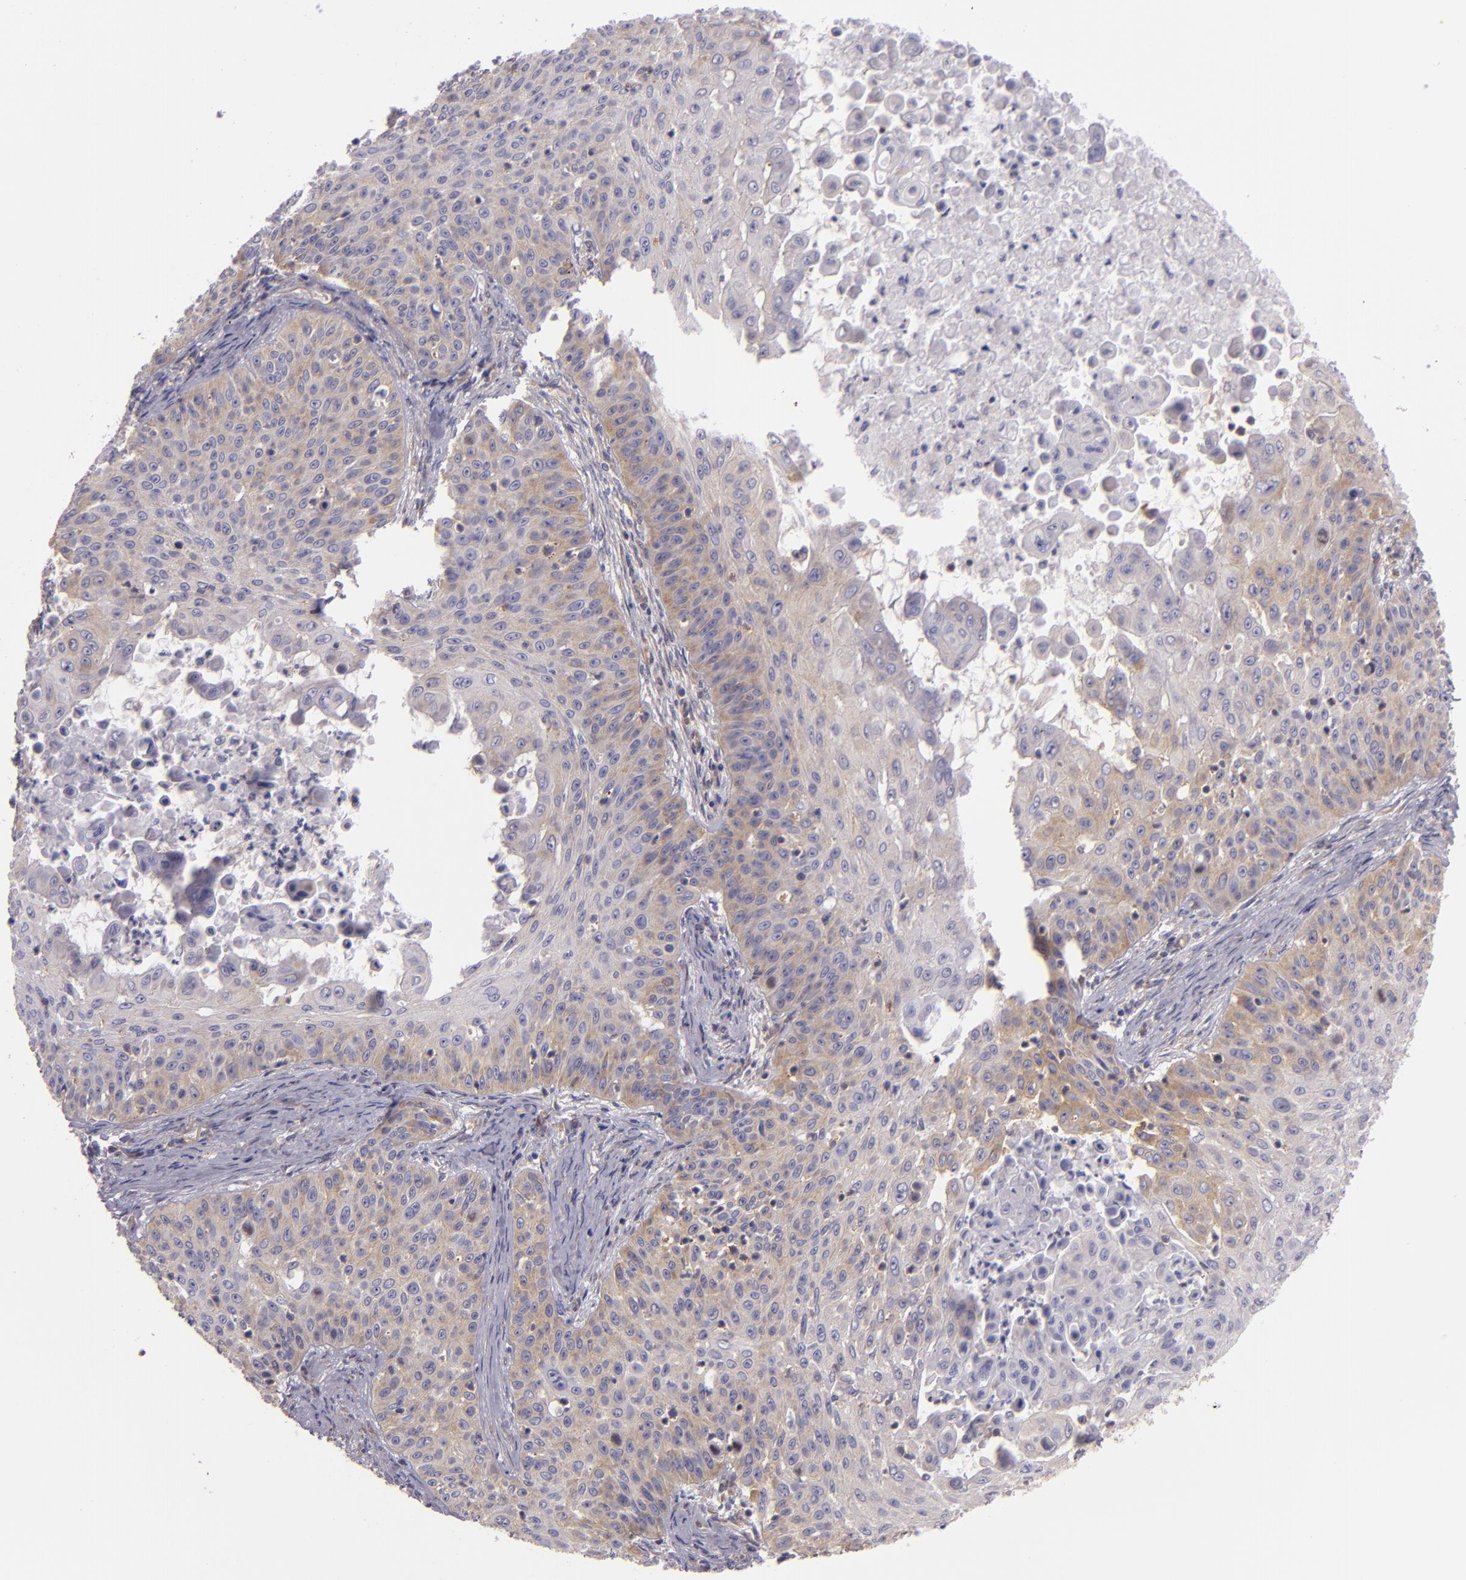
{"staining": {"intensity": "moderate", "quantity": "<25%", "location": "cytoplasmic/membranous"}, "tissue": "skin cancer", "cell_type": "Tumor cells", "image_type": "cancer", "snomed": [{"axis": "morphology", "description": "Squamous cell carcinoma, NOS"}, {"axis": "topography", "description": "Skin"}], "caption": "IHC of skin cancer (squamous cell carcinoma) demonstrates low levels of moderate cytoplasmic/membranous staining in about <25% of tumor cells. (DAB IHC with brightfield microscopy, high magnification).", "gene": "UPF3B", "patient": {"sex": "male", "age": 82}}